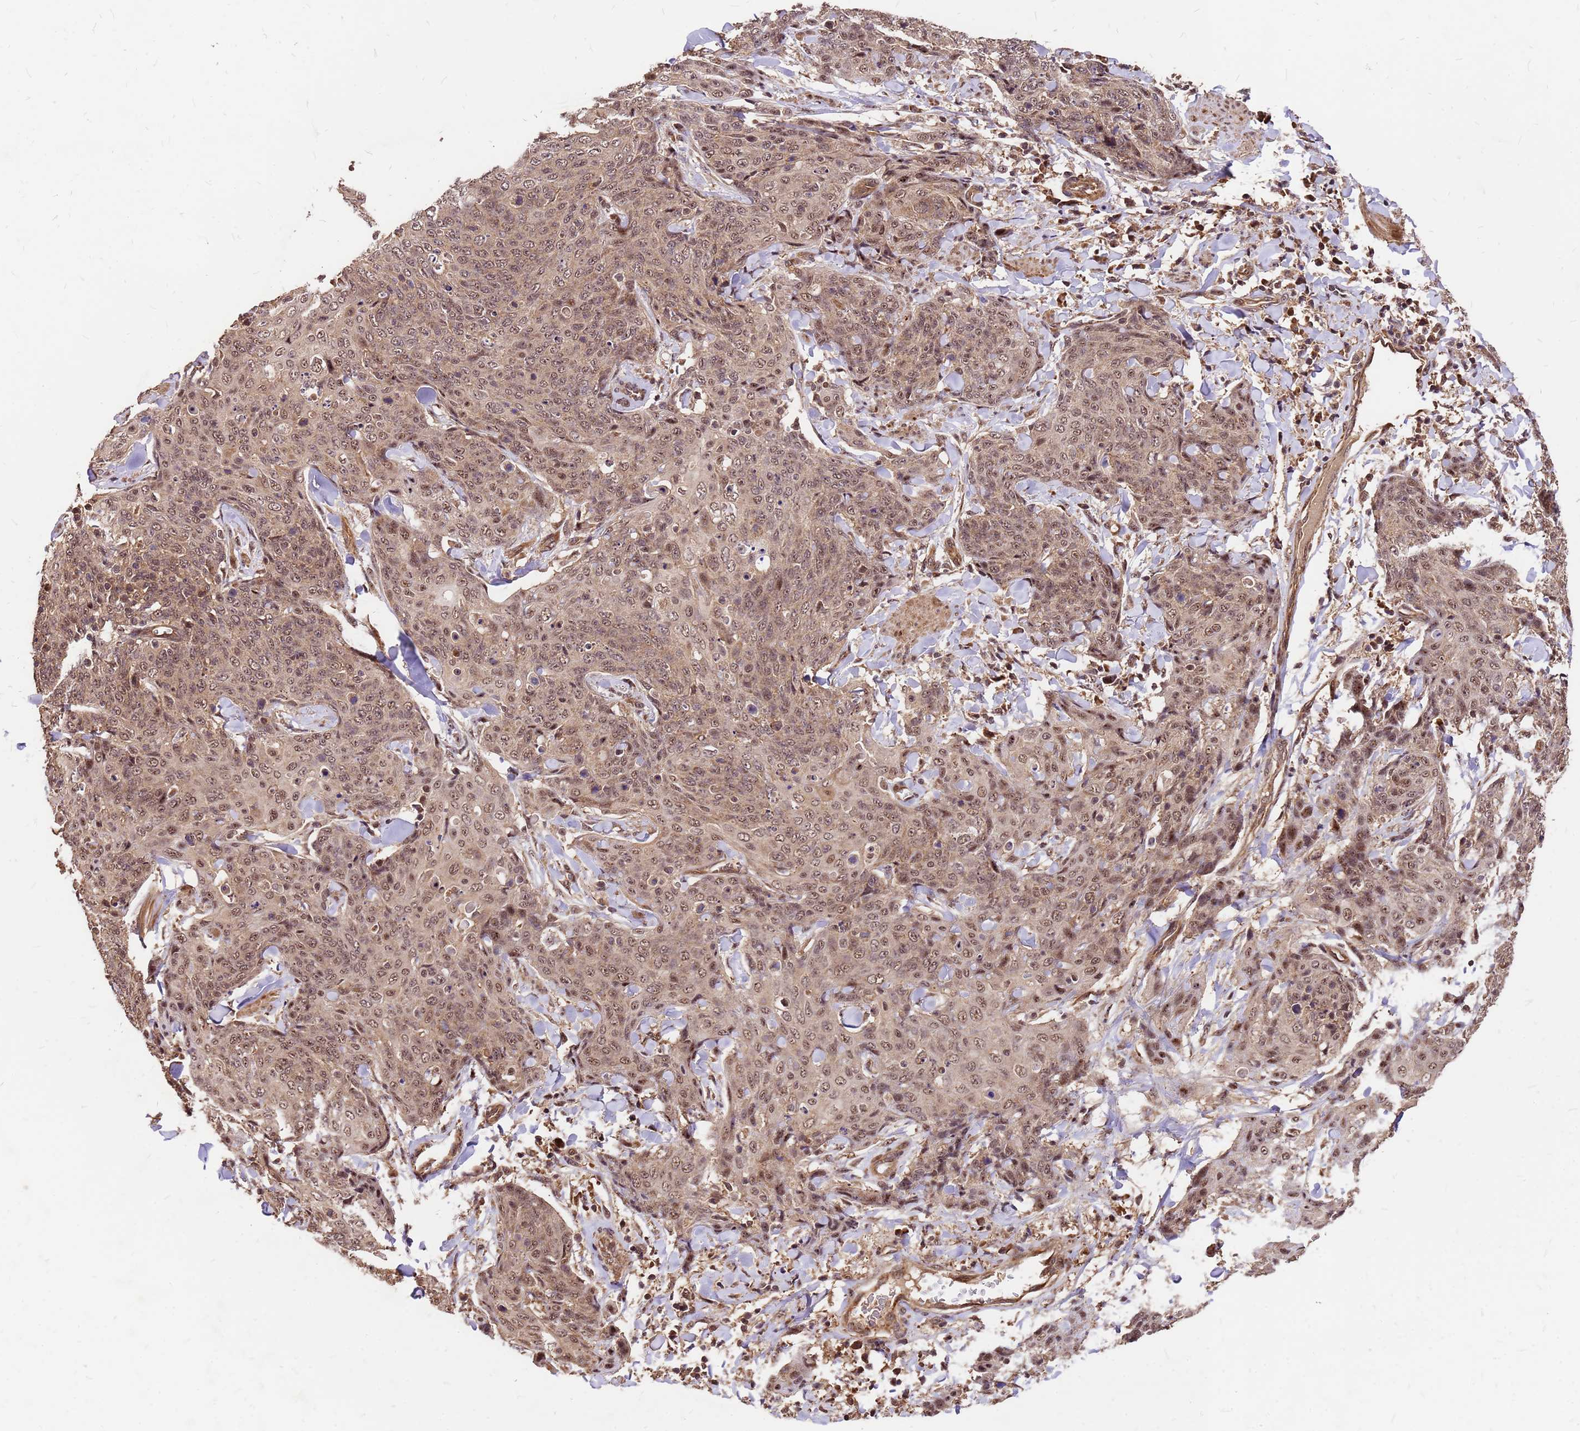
{"staining": {"intensity": "moderate", "quantity": ">75%", "location": "nuclear"}, "tissue": "skin cancer", "cell_type": "Tumor cells", "image_type": "cancer", "snomed": [{"axis": "morphology", "description": "Squamous cell carcinoma, NOS"}, {"axis": "topography", "description": "Skin"}, {"axis": "topography", "description": "Vulva"}], "caption": "Squamous cell carcinoma (skin) stained with DAB immunohistochemistry (IHC) demonstrates medium levels of moderate nuclear staining in about >75% of tumor cells. The protein of interest is shown in brown color, while the nuclei are stained blue.", "gene": "GPATCH8", "patient": {"sex": "female", "age": 85}}